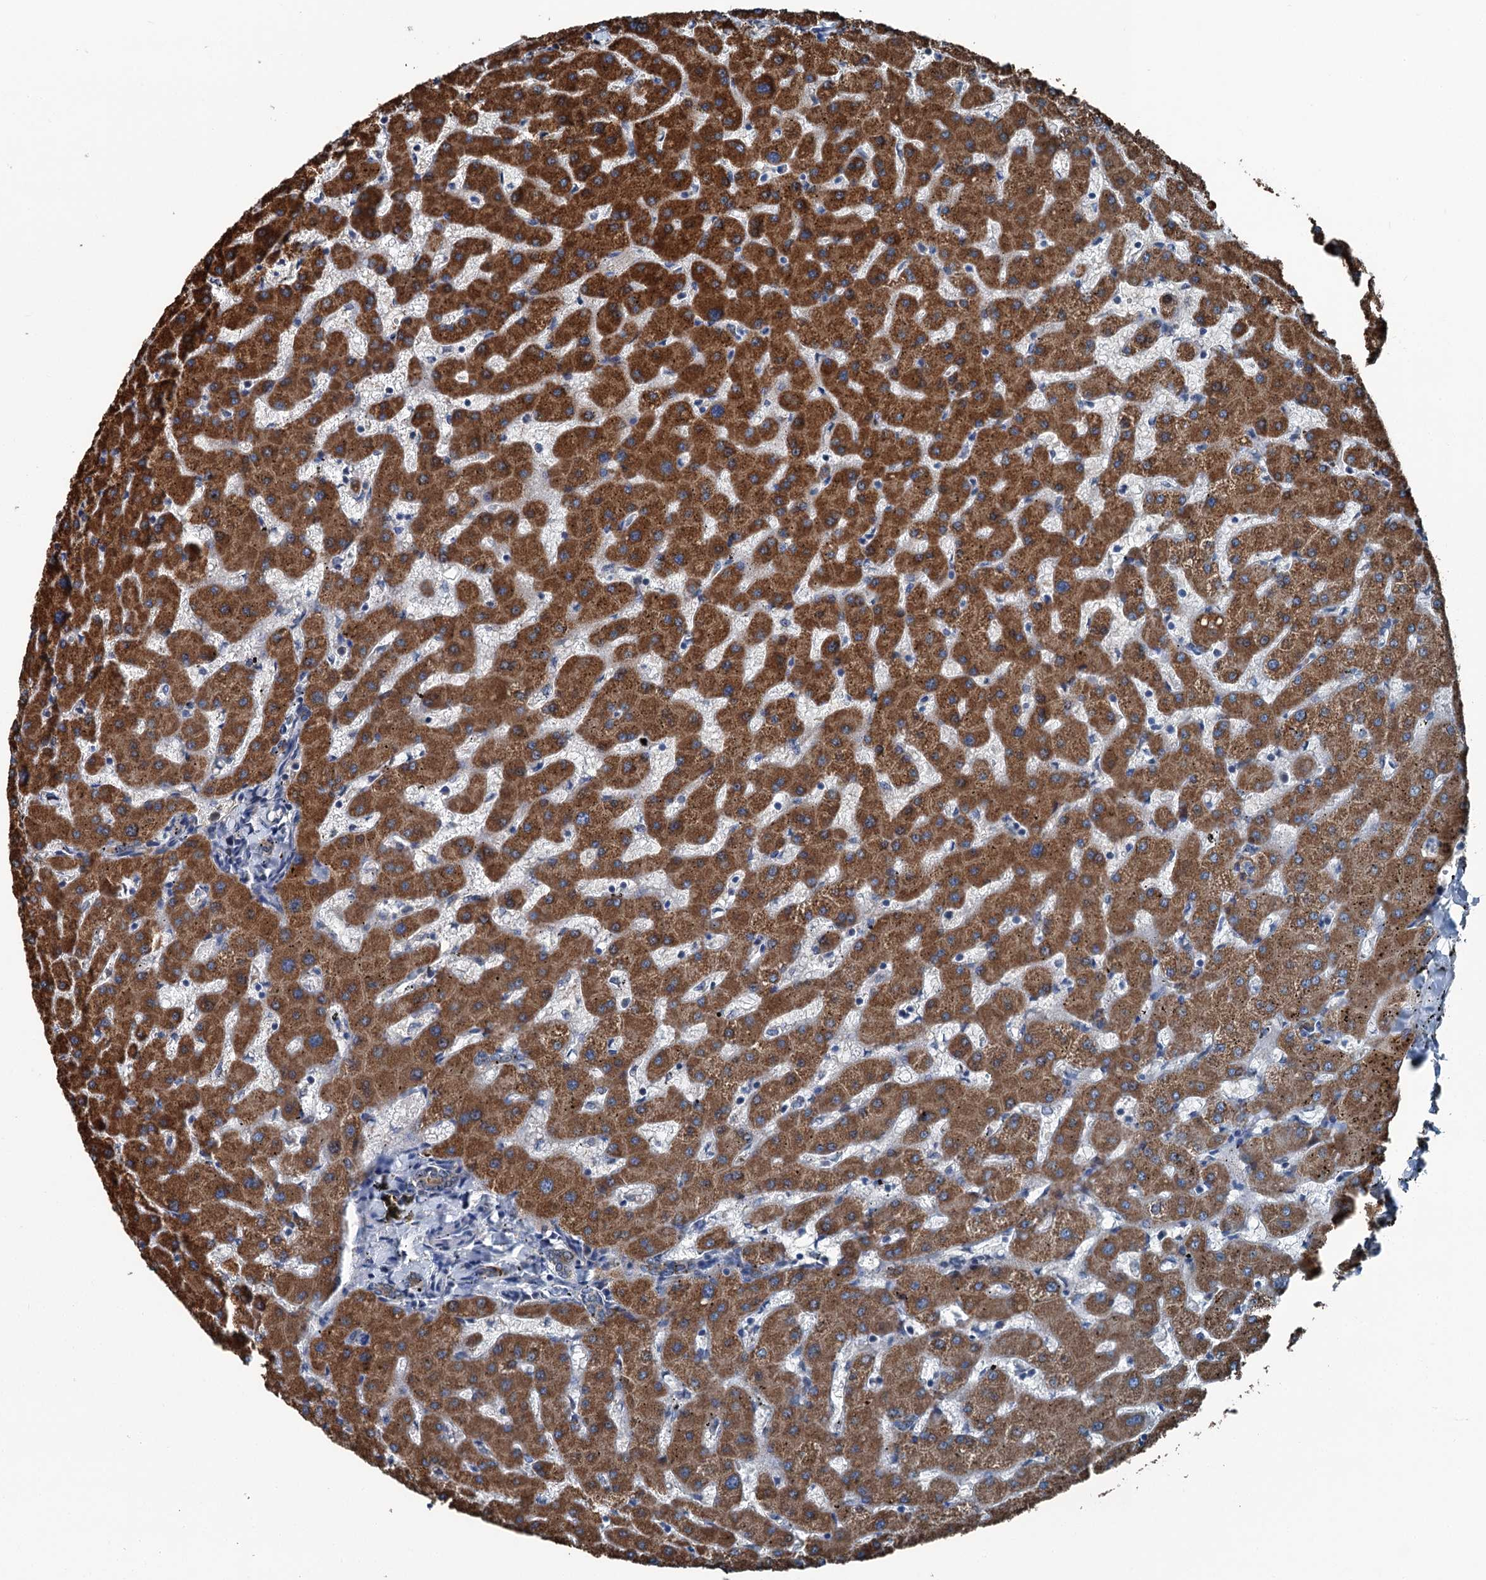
{"staining": {"intensity": "moderate", "quantity": ">75%", "location": "cytoplasmic/membranous"}, "tissue": "liver", "cell_type": "Cholangiocytes", "image_type": "normal", "snomed": [{"axis": "morphology", "description": "Normal tissue, NOS"}, {"axis": "topography", "description": "Liver"}], "caption": "Moderate cytoplasmic/membranous positivity for a protein is seen in about >75% of cholangiocytes of unremarkable liver using immunohistochemistry.", "gene": "TRPT1", "patient": {"sex": "female", "age": 63}}